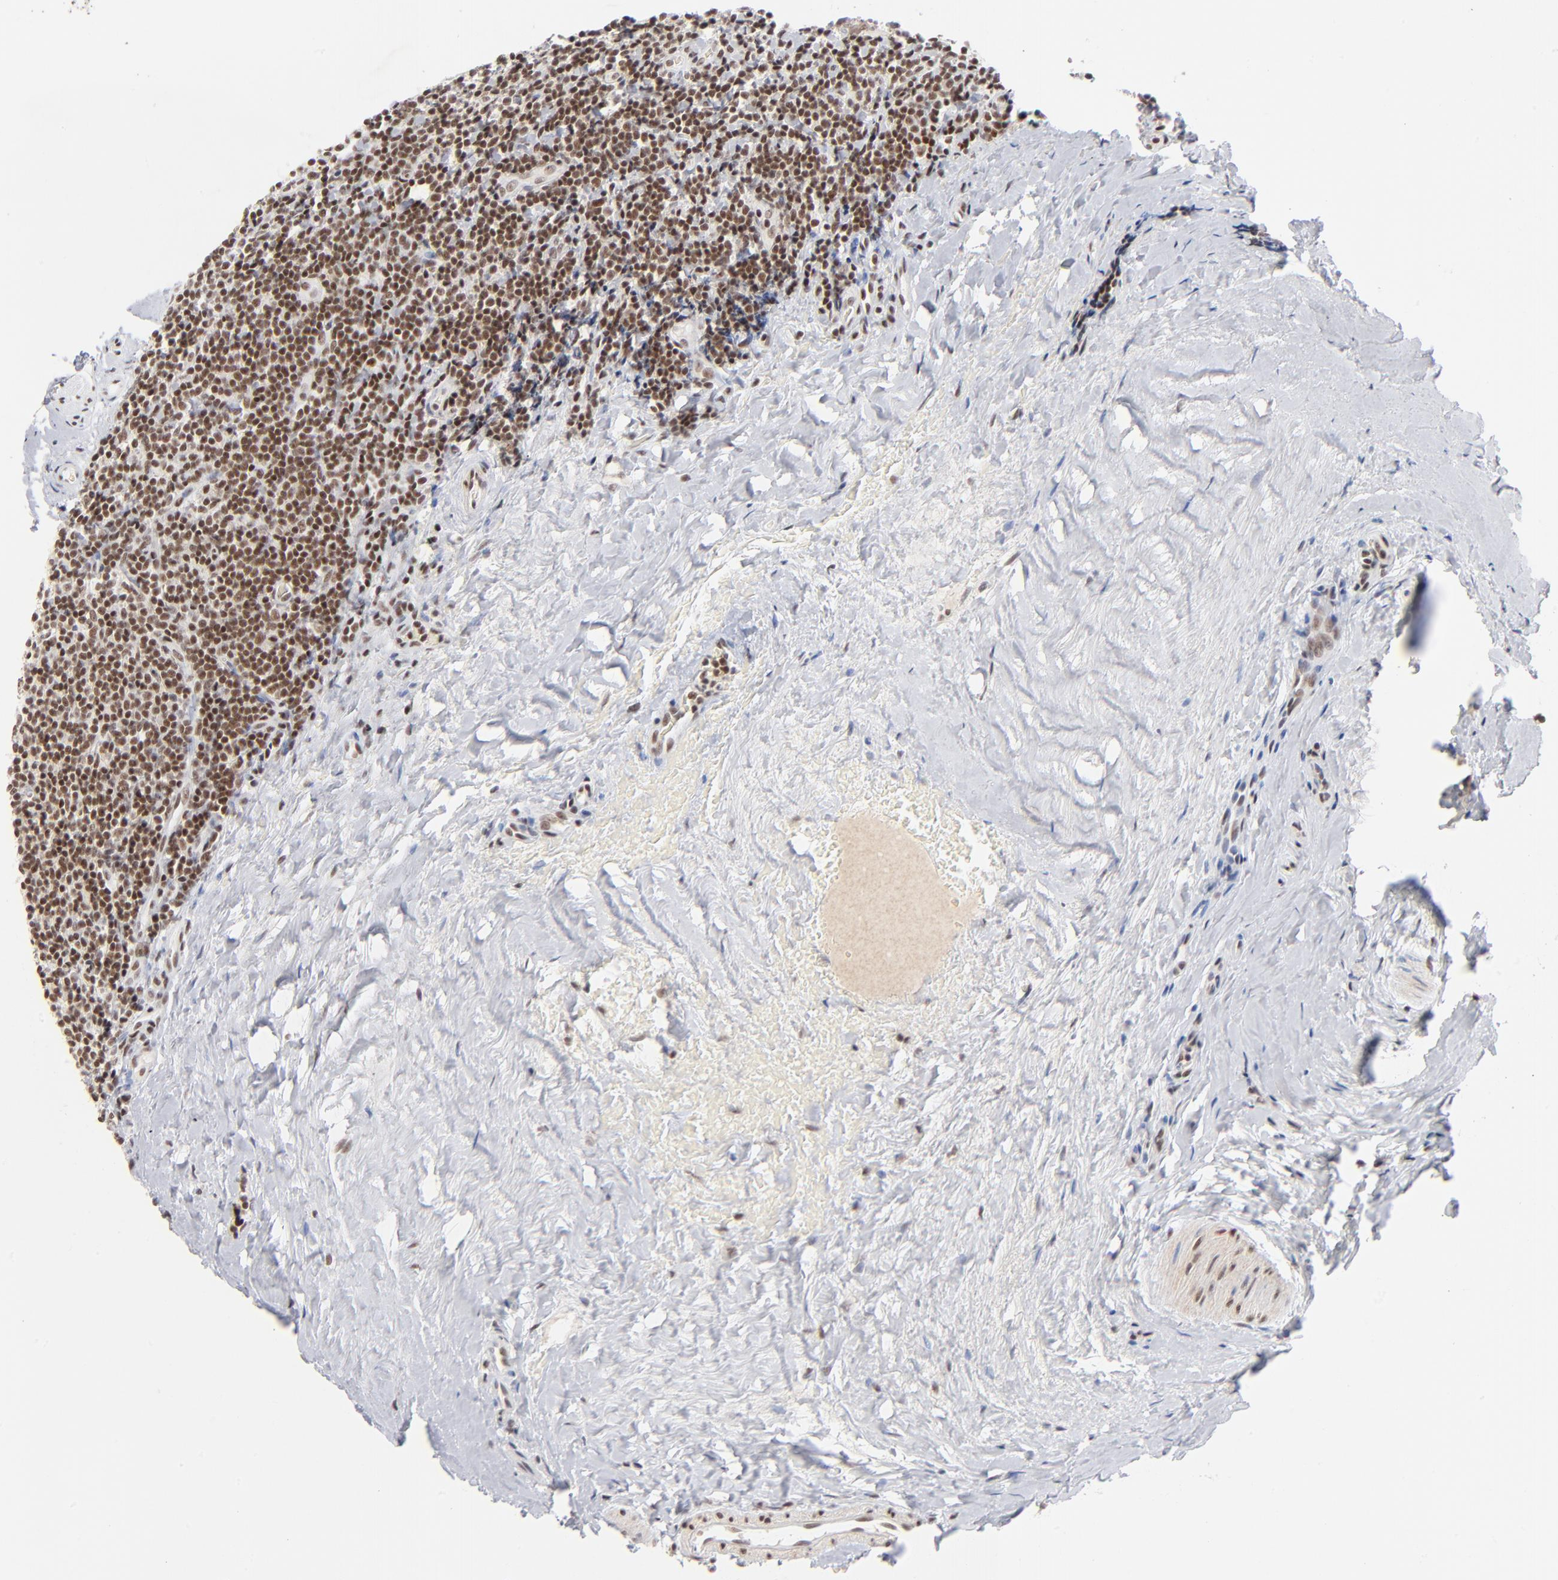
{"staining": {"intensity": "moderate", "quantity": ">75%", "location": "nuclear"}, "tissue": "tonsil", "cell_type": "Germinal center cells", "image_type": "normal", "snomed": [{"axis": "morphology", "description": "Normal tissue, NOS"}, {"axis": "topography", "description": "Tonsil"}], "caption": "This micrograph displays benign tonsil stained with immunohistochemistry to label a protein in brown. The nuclear of germinal center cells show moderate positivity for the protein. Nuclei are counter-stained blue.", "gene": "ZNF143", "patient": {"sex": "male", "age": 31}}